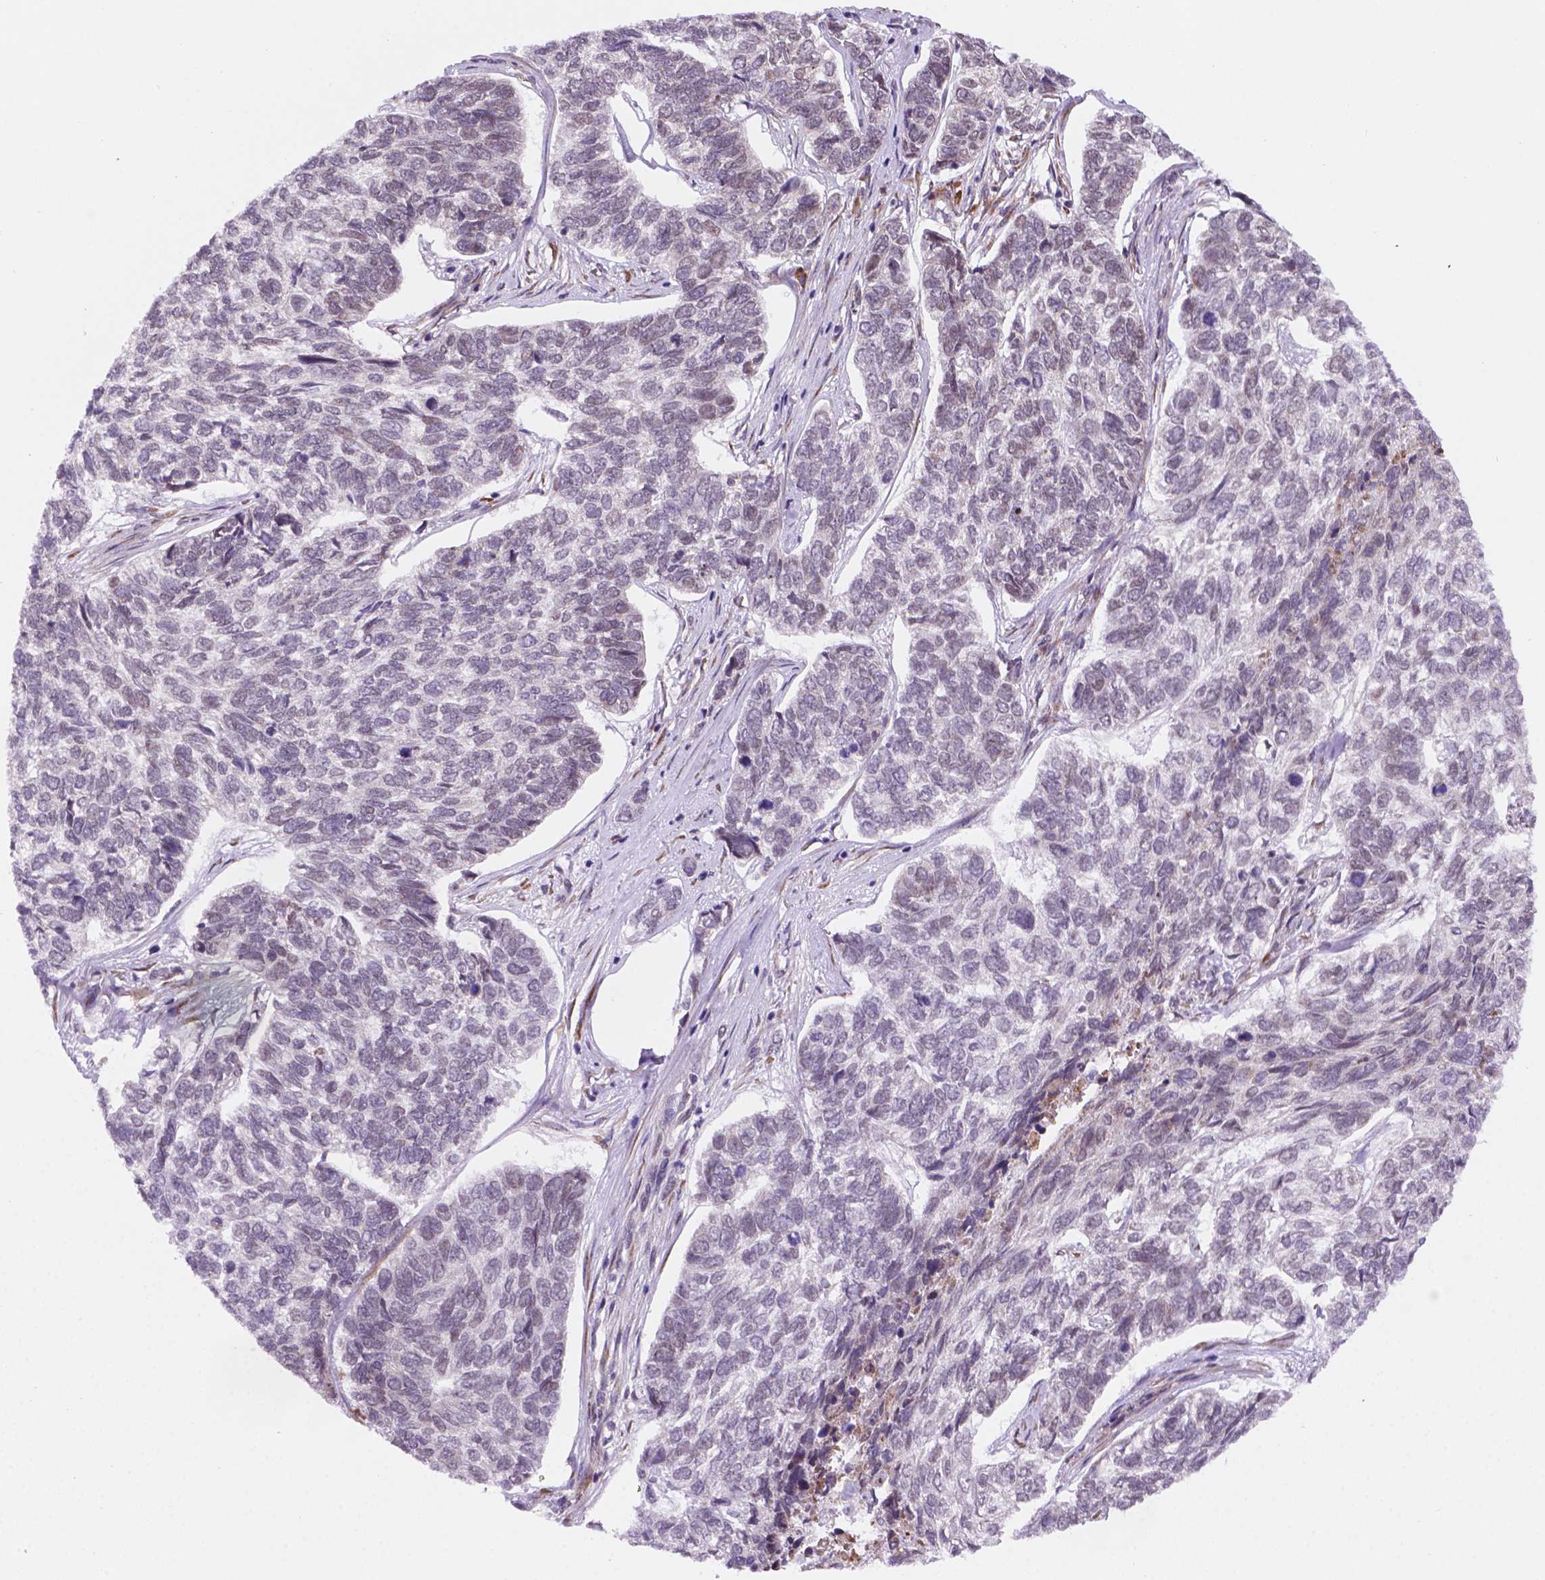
{"staining": {"intensity": "weak", "quantity": "<25%", "location": "cytoplasmic/membranous"}, "tissue": "skin cancer", "cell_type": "Tumor cells", "image_type": "cancer", "snomed": [{"axis": "morphology", "description": "Basal cell carcinoma"}, {"axis": "topography", "description": "Skin"}], "caption": "There is no significant expression in tumor cells of skin cancer (basal cell carcinoma). Nuclei are stained in blue.", "gene": "FNIP1", "patient": {"sex": "female", "age": 65}}